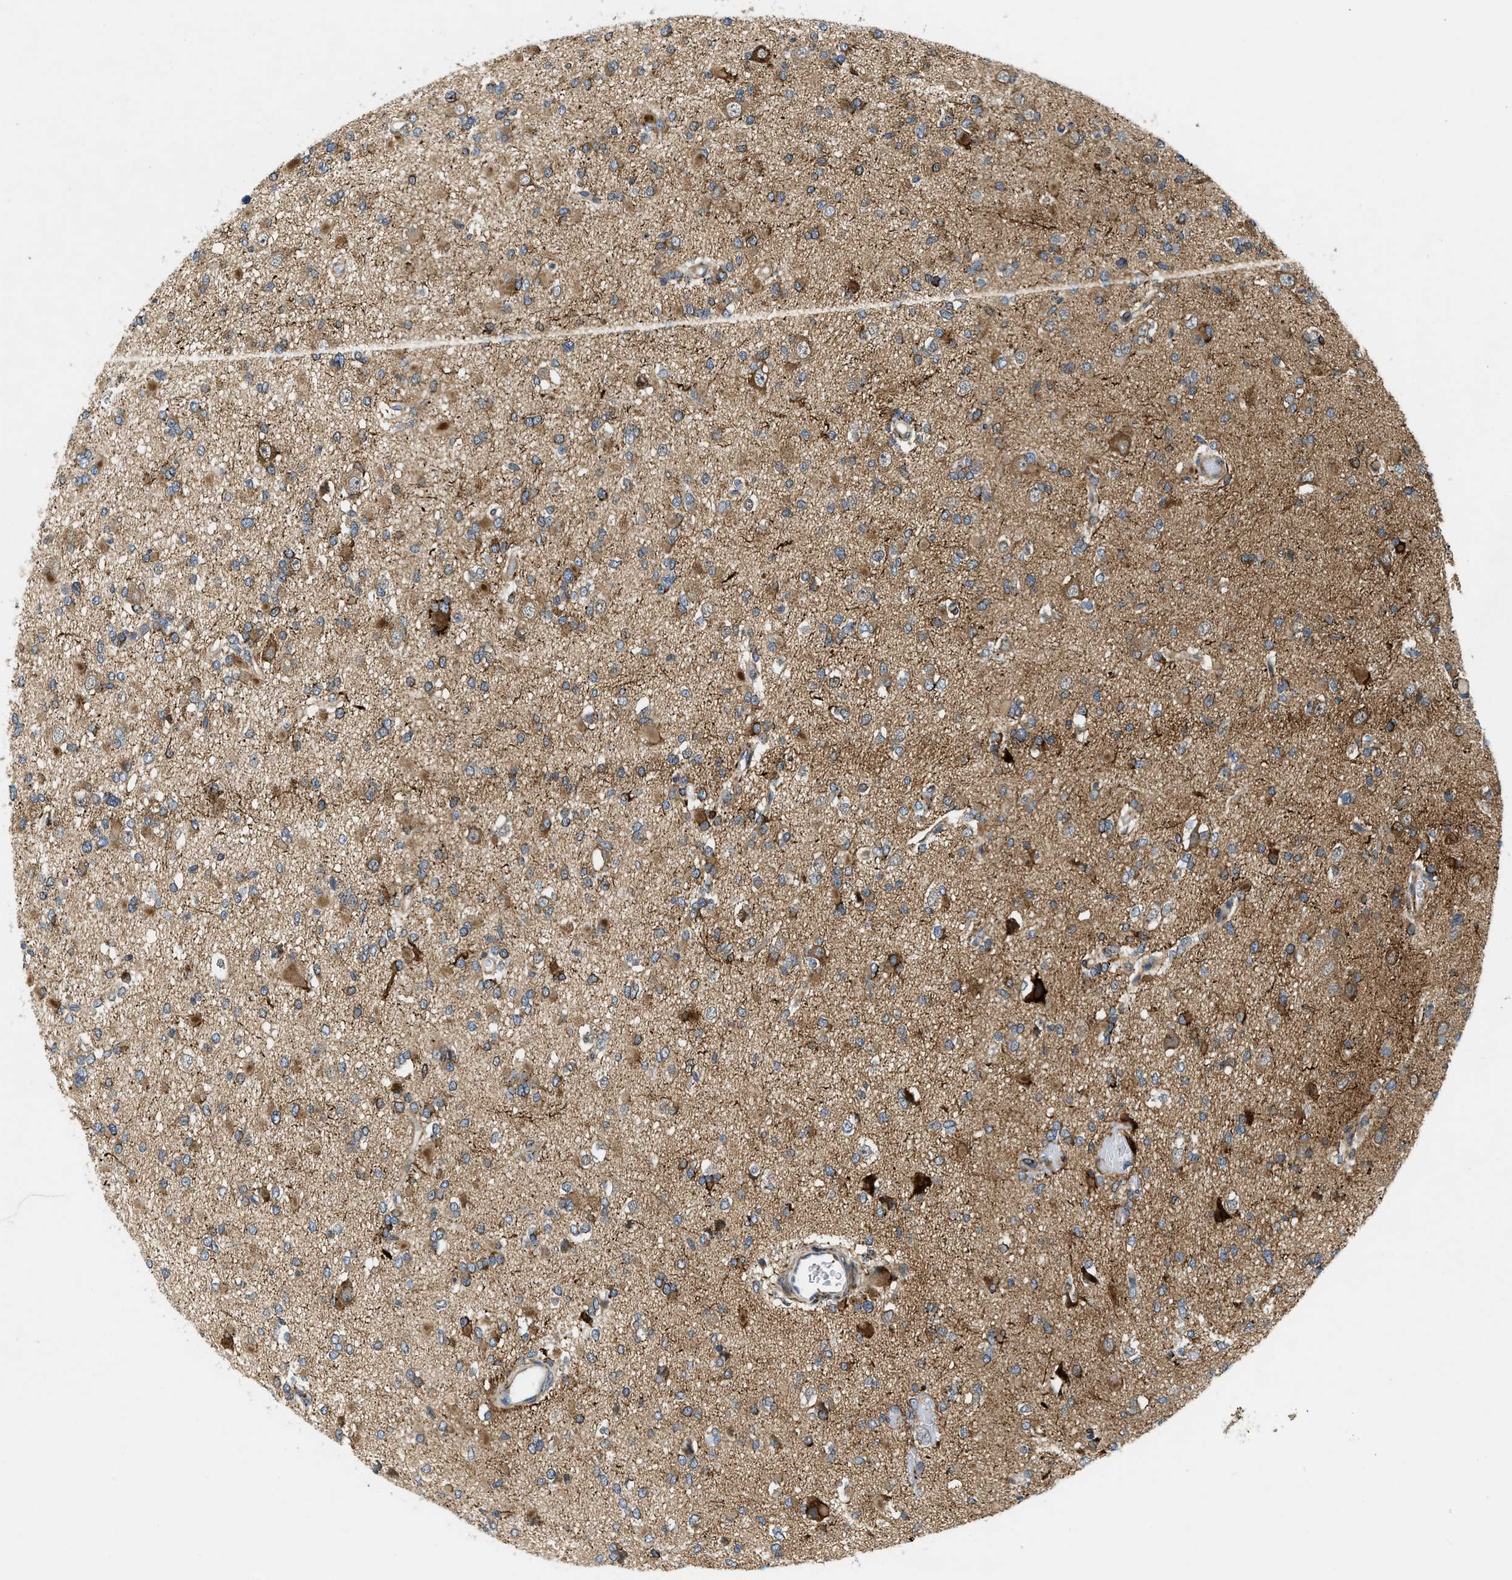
{"staining": {"intensity": "moderate", "quantity": ">75%", "location": "cytoplasmic/membranous"}, "tissue": "glioma", "cell_type": "Tumor cells", "image_type": "cancer", "snomed": [{"axis": "morphology", "description": "Glioma, malignant, Low grade"}, {"axis": "topography", "description": "Brain"}], "caption": "Malignant low-grade glioma stained for a protein (brown) displays moderate cytoplasmic/membranous positive staining in approximately >75% of tumor cells.", "gene": "ZNF599", "patient": {"sex": "female", "age": 22}}